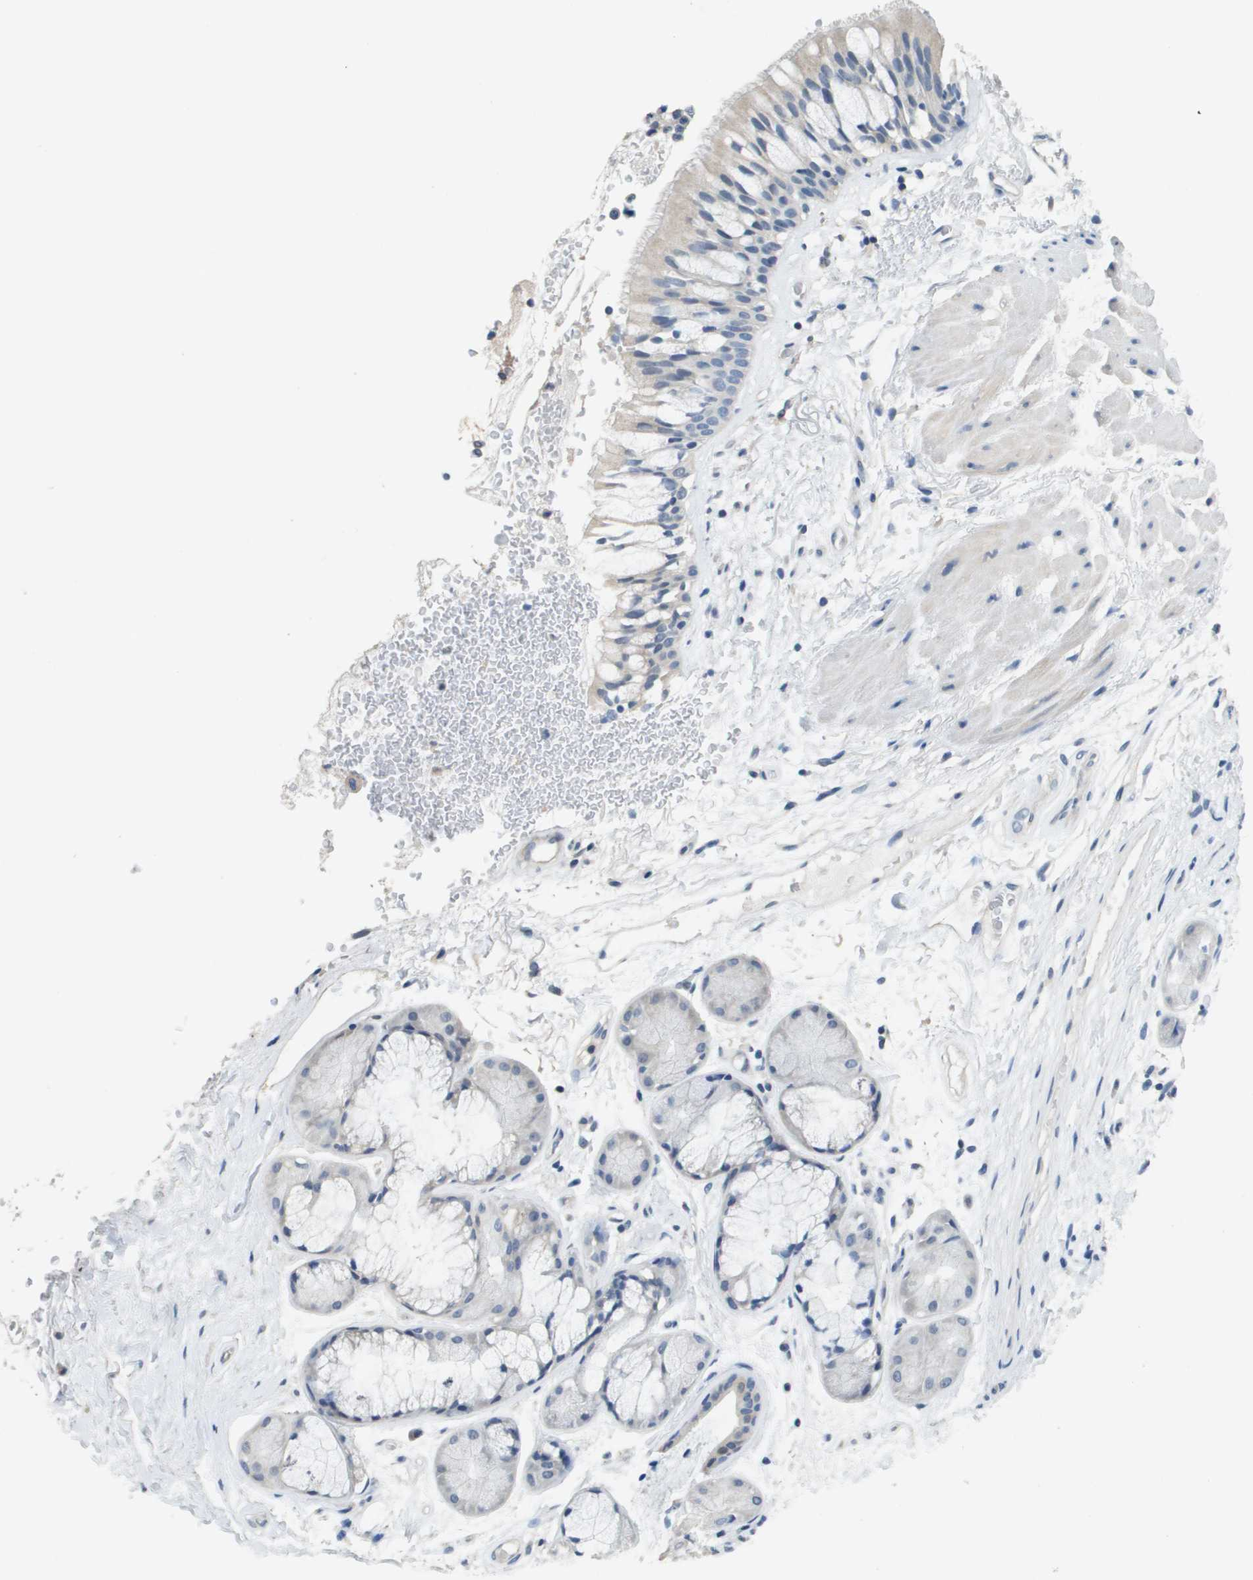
{"staining": {"intensity": "weak", "quantity": "<25%", "location": "cytoplasmic/membranous"}, "tissue": "bronchus", "cell_type": "Respiratory epithelial cells", "image_type": "normal", "snomed": [{"axis": "morphology", "description": "Normal tissue, NOS"}, {"axis": "topography", "description": "Bronchus"}], "caption": "A histopathology image of bronchus stained for a protein demonstrates no brown staining in respiratory epithelial cells. (DAB (3,3'-diaminobenzidine) IHC, high magnification).", "gene": "MT3", "patient": {"sex": "male", "age": 66}}